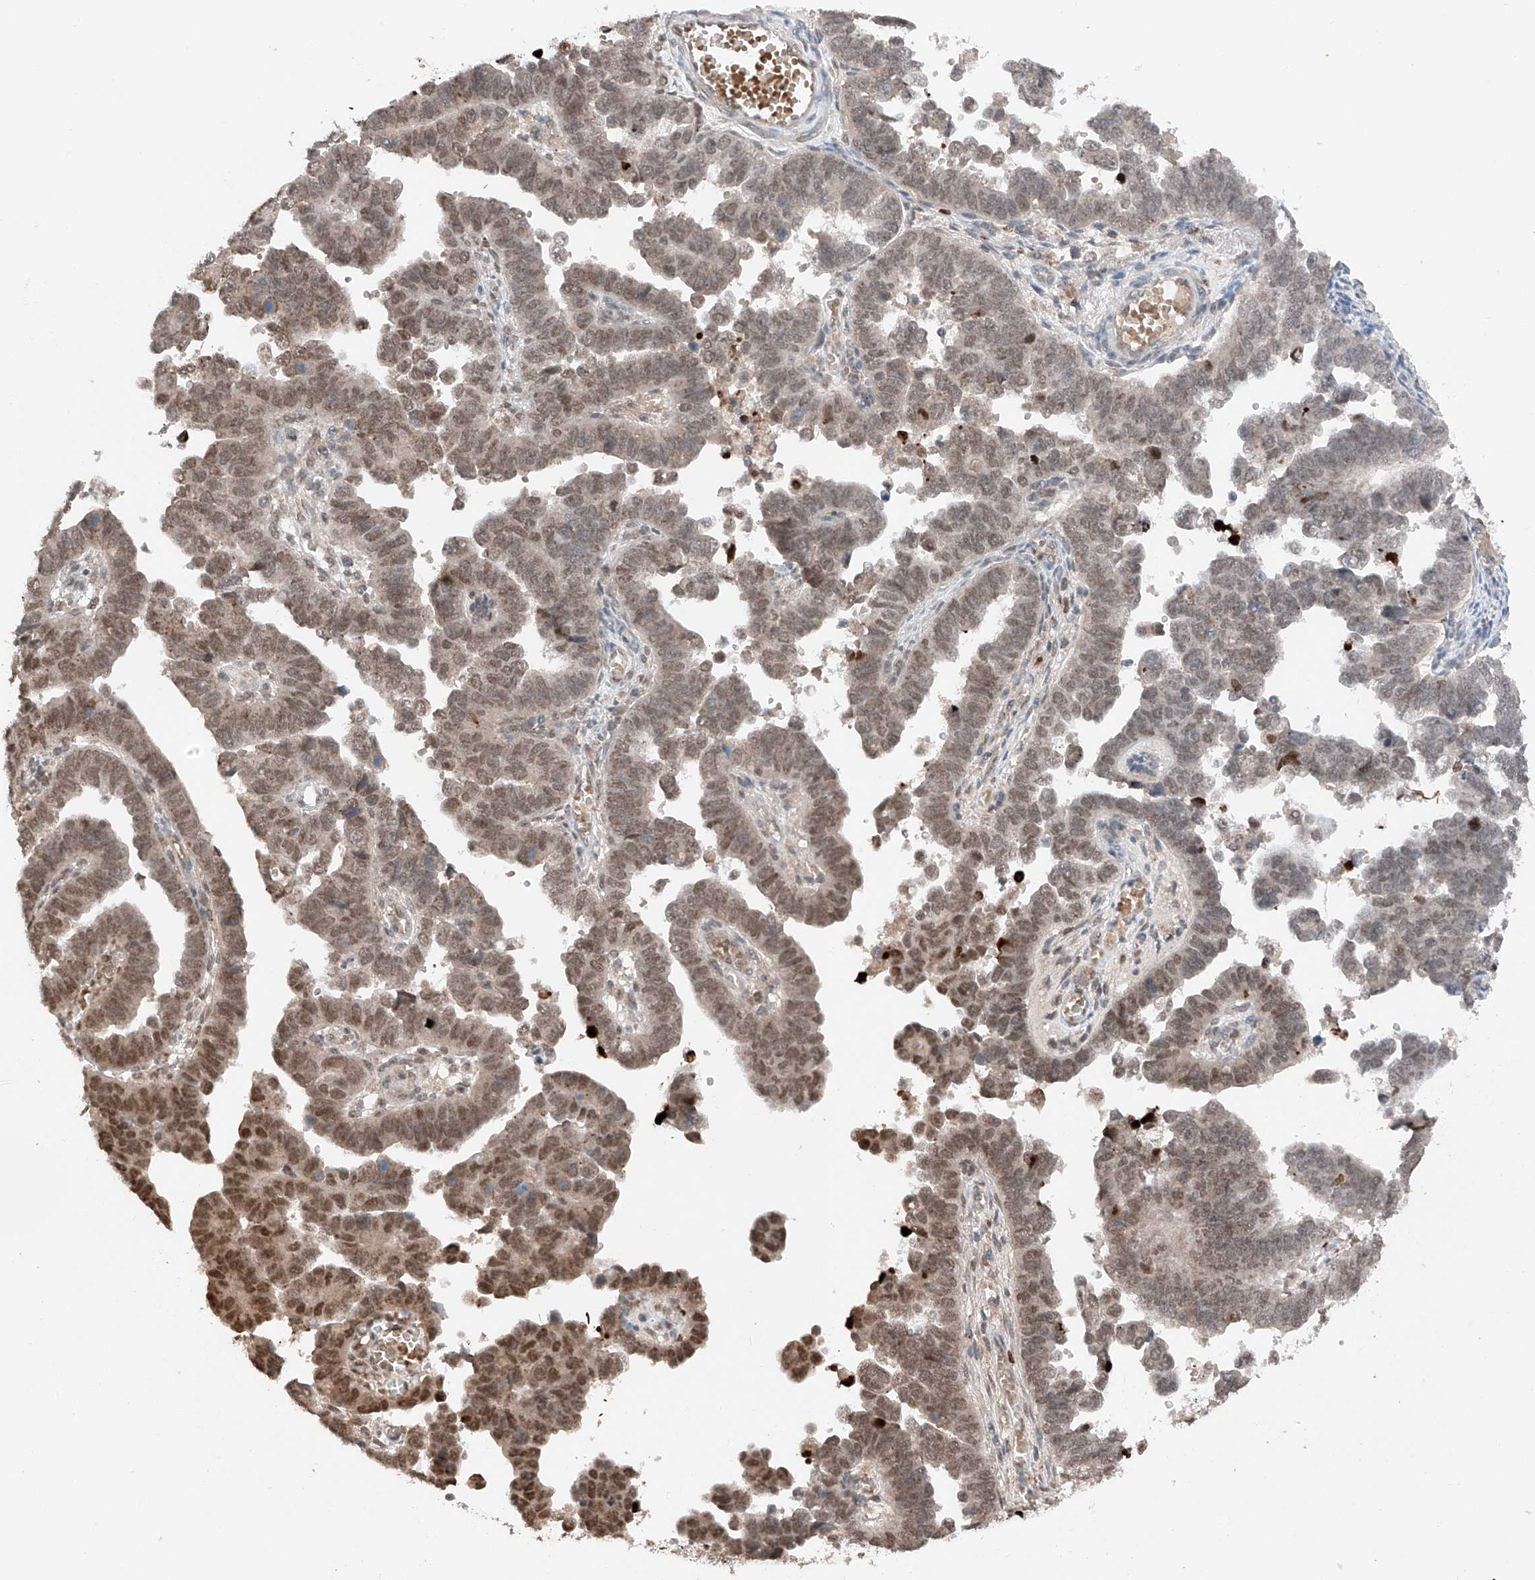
{"staining": {"intensity": "moderate", "quantity": "25%-75%", "location": "nuclear"}, "tissue": "endometrial cancer", "cell_type": "Tumor cells", "image_type": "cancer", "snomed": [{"axis": "morphology", "description": "Adenocarcinoma, NOS"}, {"axis": "topography", "description": "Endometrium"}], "caption": "An image of endometrial cancer stained for a protein shows moderate nuclear brown staining in tumor cells.", "gene": "TBX4", "patient": {"sex": "female", "age": 75}}